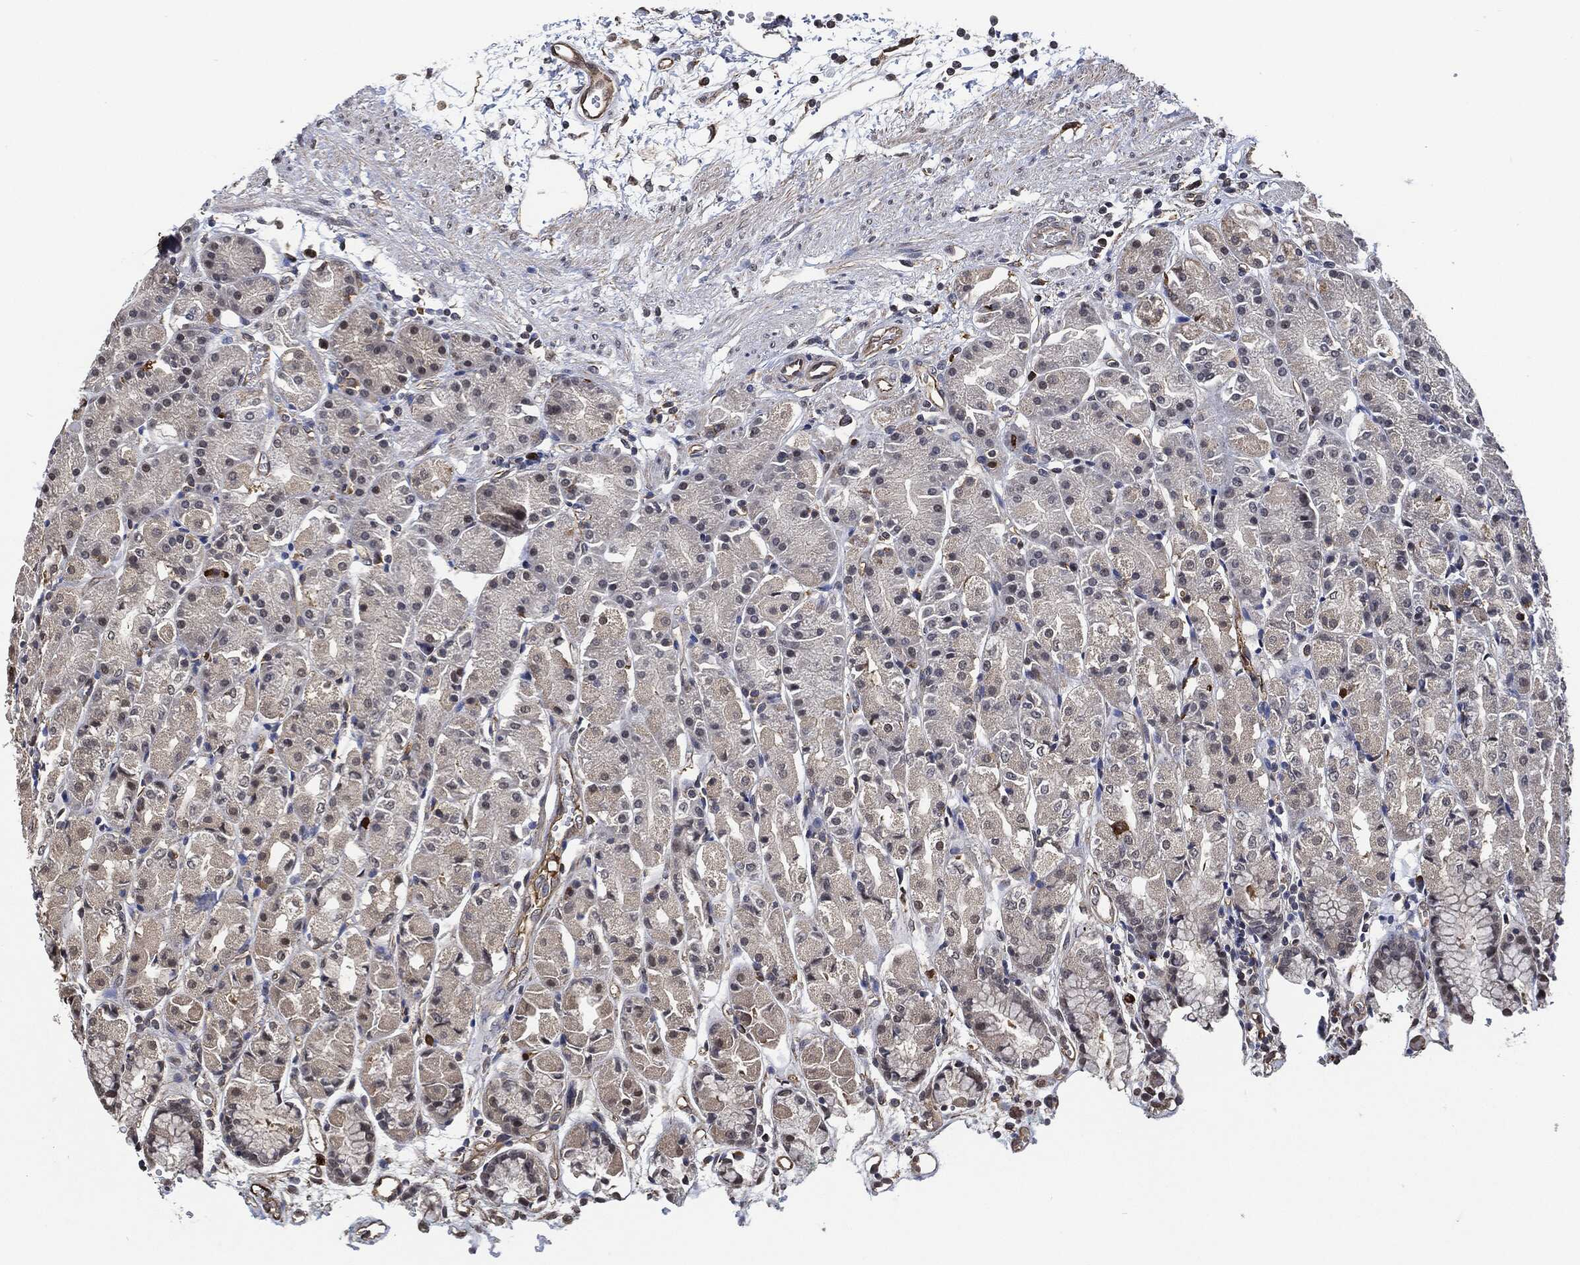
{"staining": {"intensity": "negative", "quantity": "none", "location": "none"}, "tissue": "stomach", "cell_type": "Glandular cells", "image_type": "normal", "snomed": [{"axis": "morphology", "description": "Normal tissue, NOS"}, {"axis": "morphology", "description": "Adenocarcinoma, NOS"}, {"axis": "topography", "description": "Stomach"}], "caption": "This is an immunohistochemistry (IHC) histopathology image of benign stomach. There is no positivity in glandular cells.", "gene": "S100A9", "patient": {"sex": "female", "age": 81}}